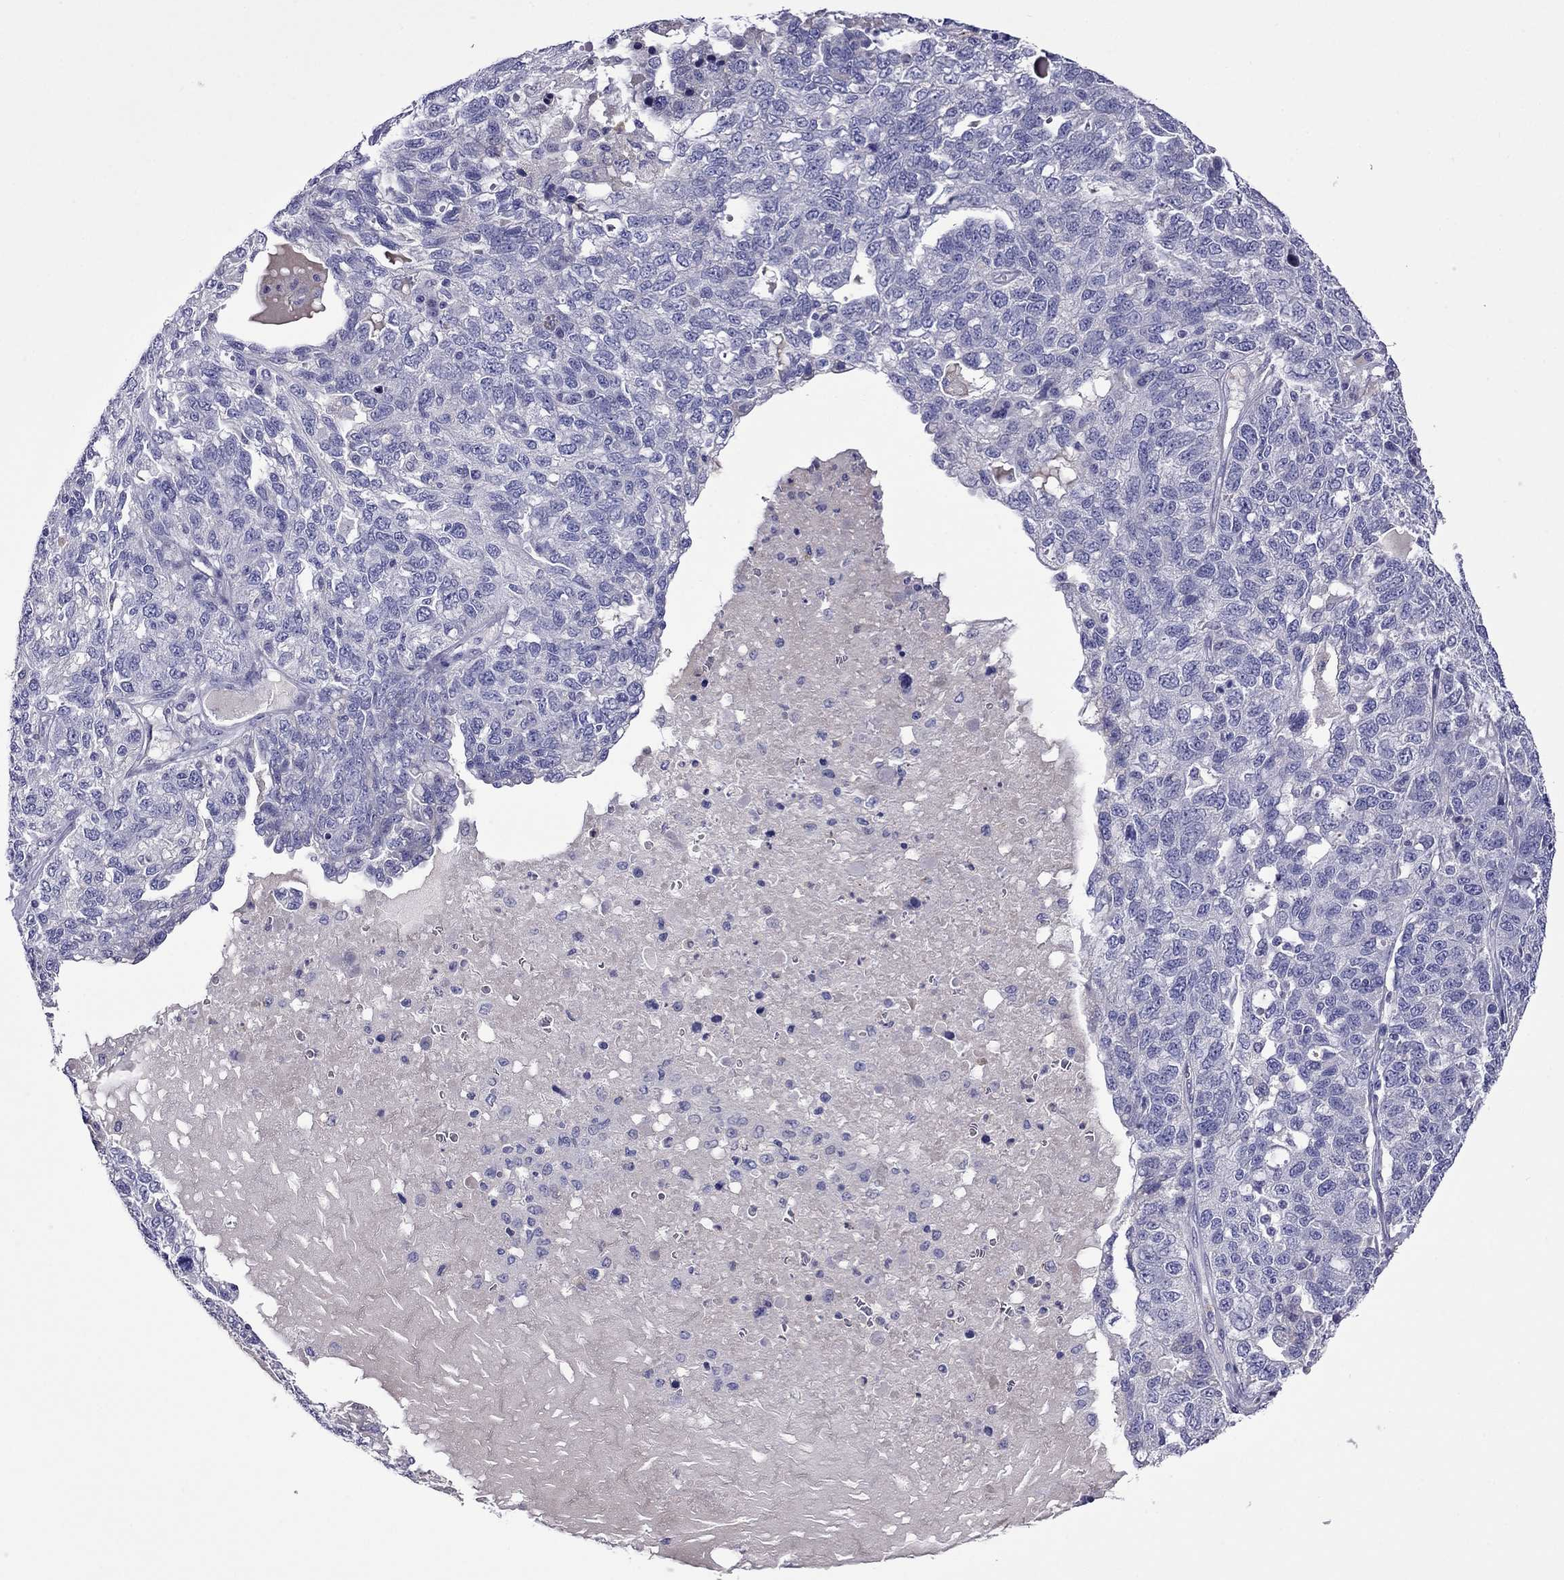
{"staining": {"intensity": "negative", "quantity": "none", "location": "none"}, "tissue": "ovarian cancer", "cell_type": "Tumor cells", "image_type": "cancer", "snomed": [{"axis": "morphology", "description": "Cystadenocarcinoma, serous, NOS"}, {"axis": "topography", "description": "Ovary"}], "caption": "This is an IHC photomicrograph of human ovarian cancer. There is no positivity in tumor cells.", "gene": "STAR", "patient": {"sex": "female", "age": 71}}